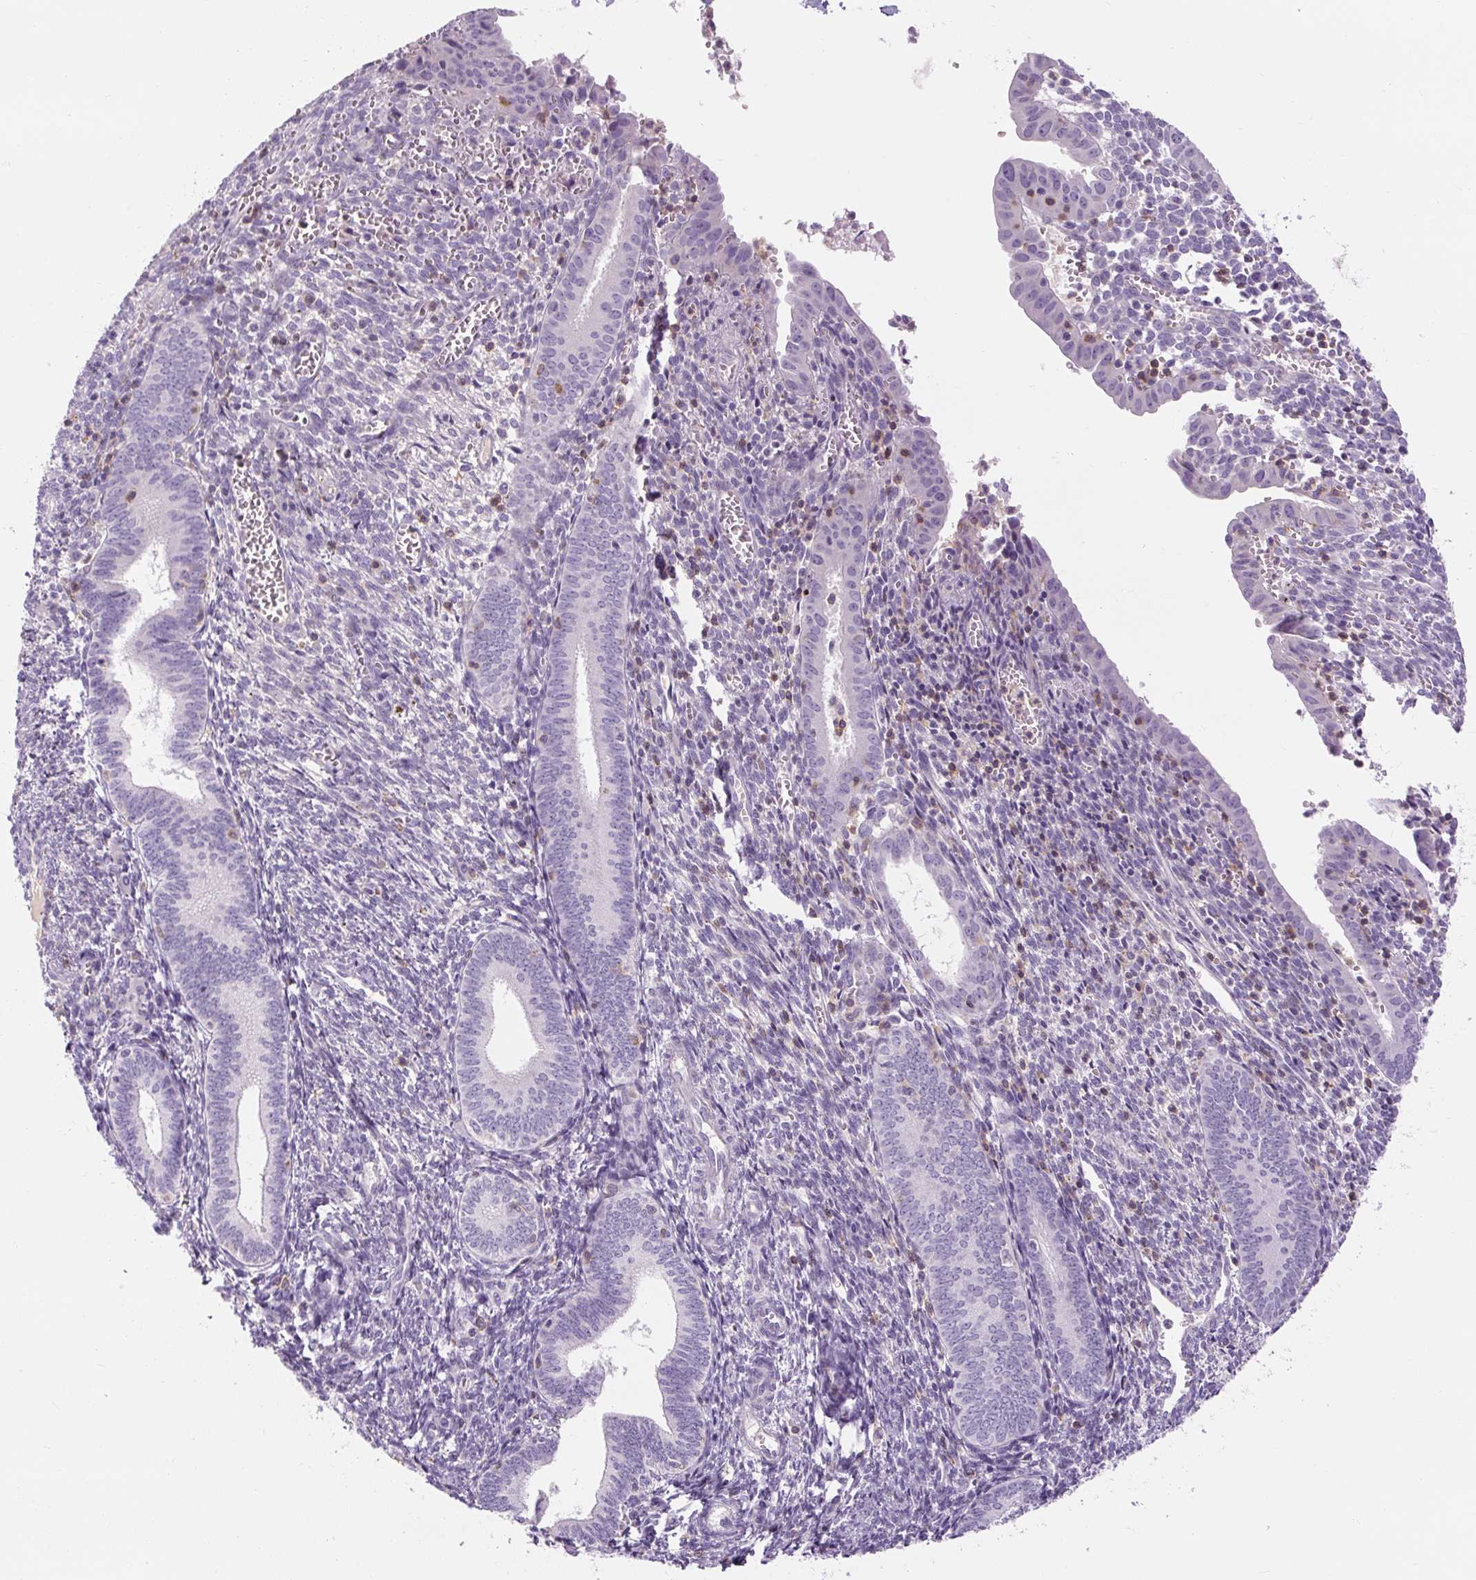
{"staining": {"intensity": "negative", "quantity": "none", "location": "none"}, "tissue": "endometrium", "cell_type": "Cells in endometrial stroma", "image_type": "normal", "snomed": [{"axis": "morphology", "description": "Normal tissue, NOS"}, {"axis": "topography", "description": "Endometrium"}], "caption": "This micrograph is of benign endometrium stained with IHC to label a protein in brown with the nuclei are counter-stained blue. There is no staining in cells in endometrial stroma.", "gene": "TIGD2", "patient": {"sex": "female", "age": 41}}